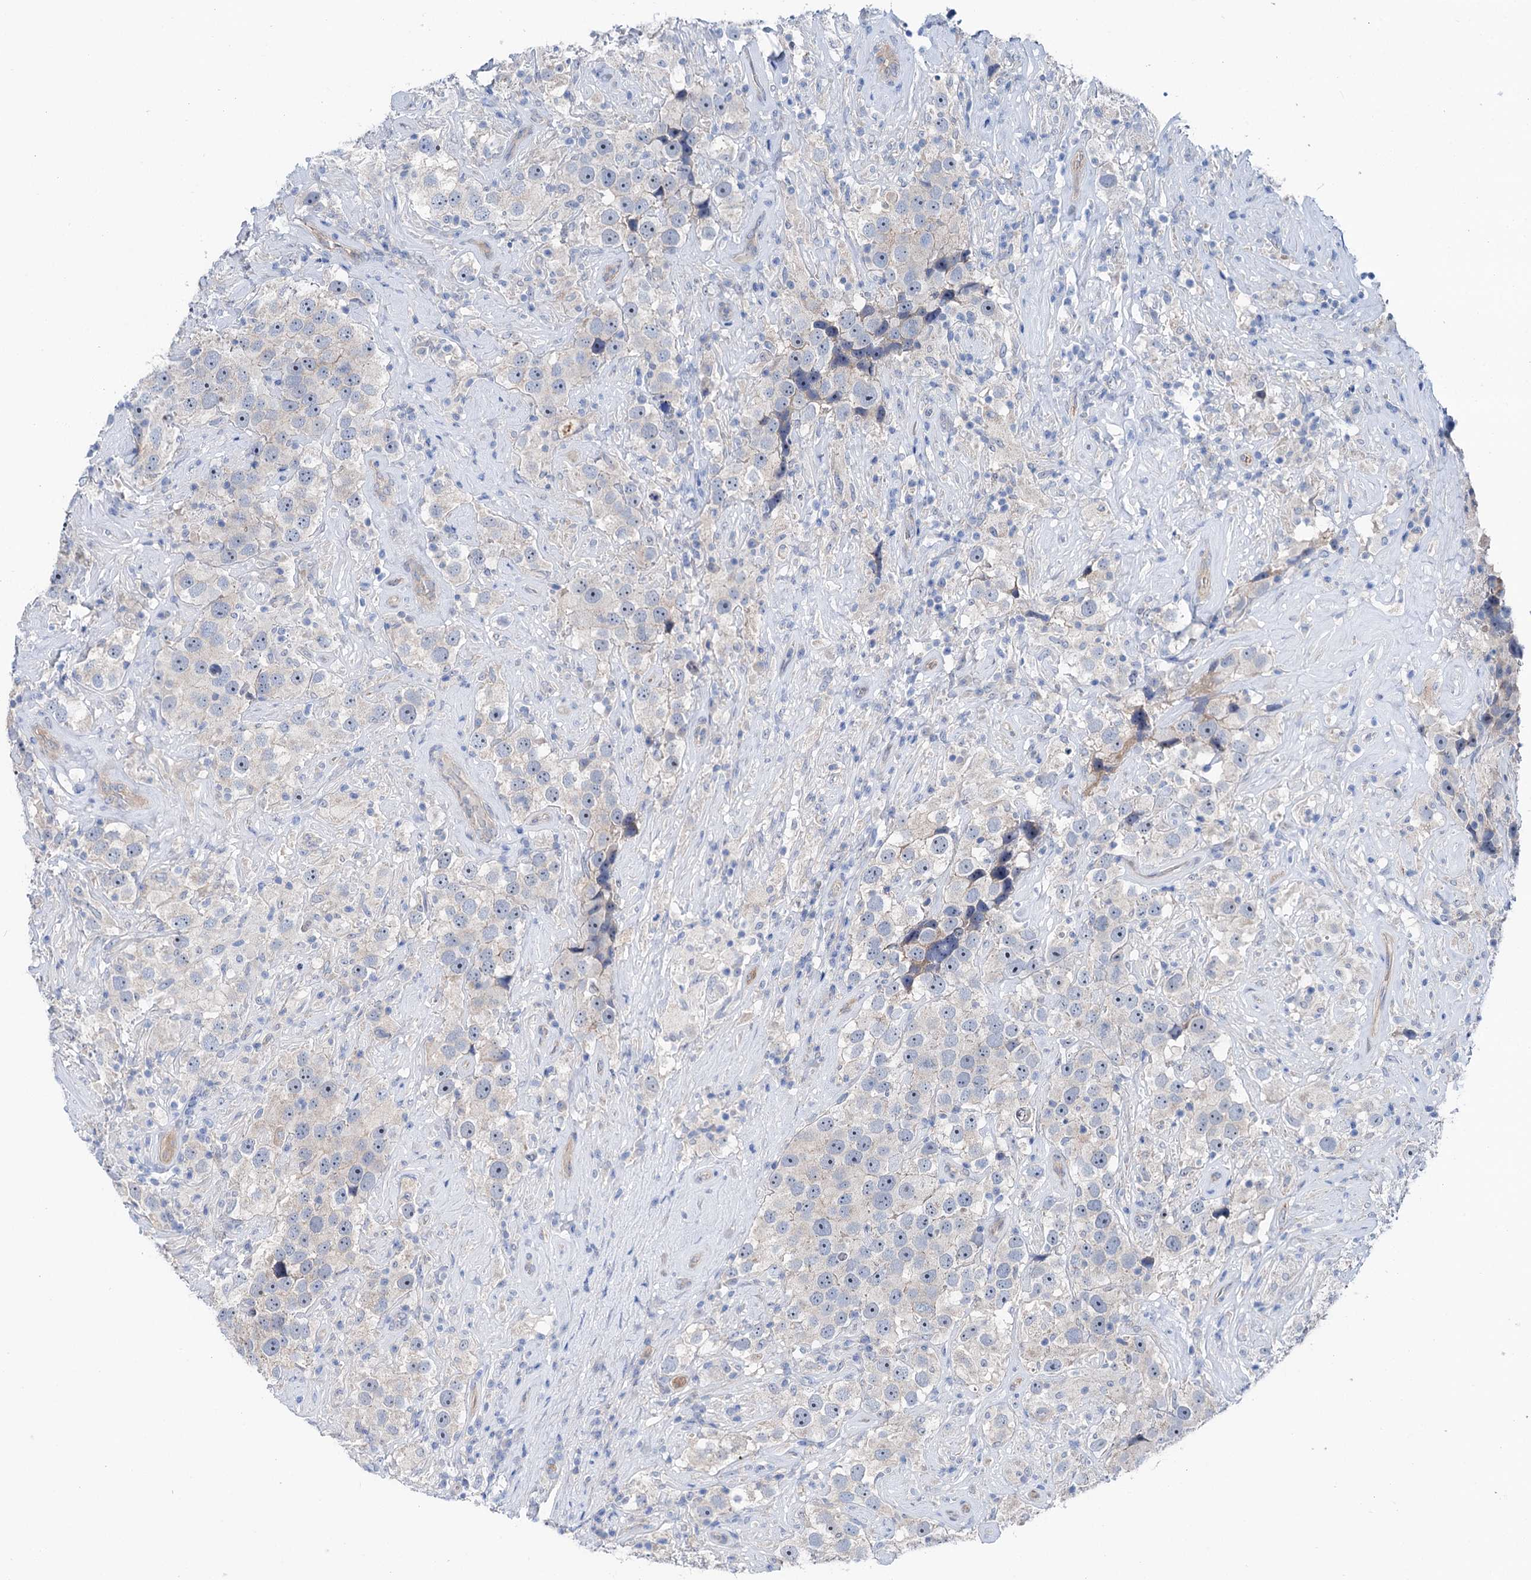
{"staining": {"intensity": "negative", "quantity": "none", "location": "none"}, "tissue": "testis cancer", "cell_type": "Tumor cells", "image_type": "cancer", "snomed": [{"axis": "morphology", "description": "Seminoma, NOS"}, {"axis": "topography", "description": "Testis"}], "caption": "A micrograph of human testis cancer (seminoma) is negative for staining in tumor cells.", "gene": "SHROOM1", "patient": {"sex": "male", "age": 49}}